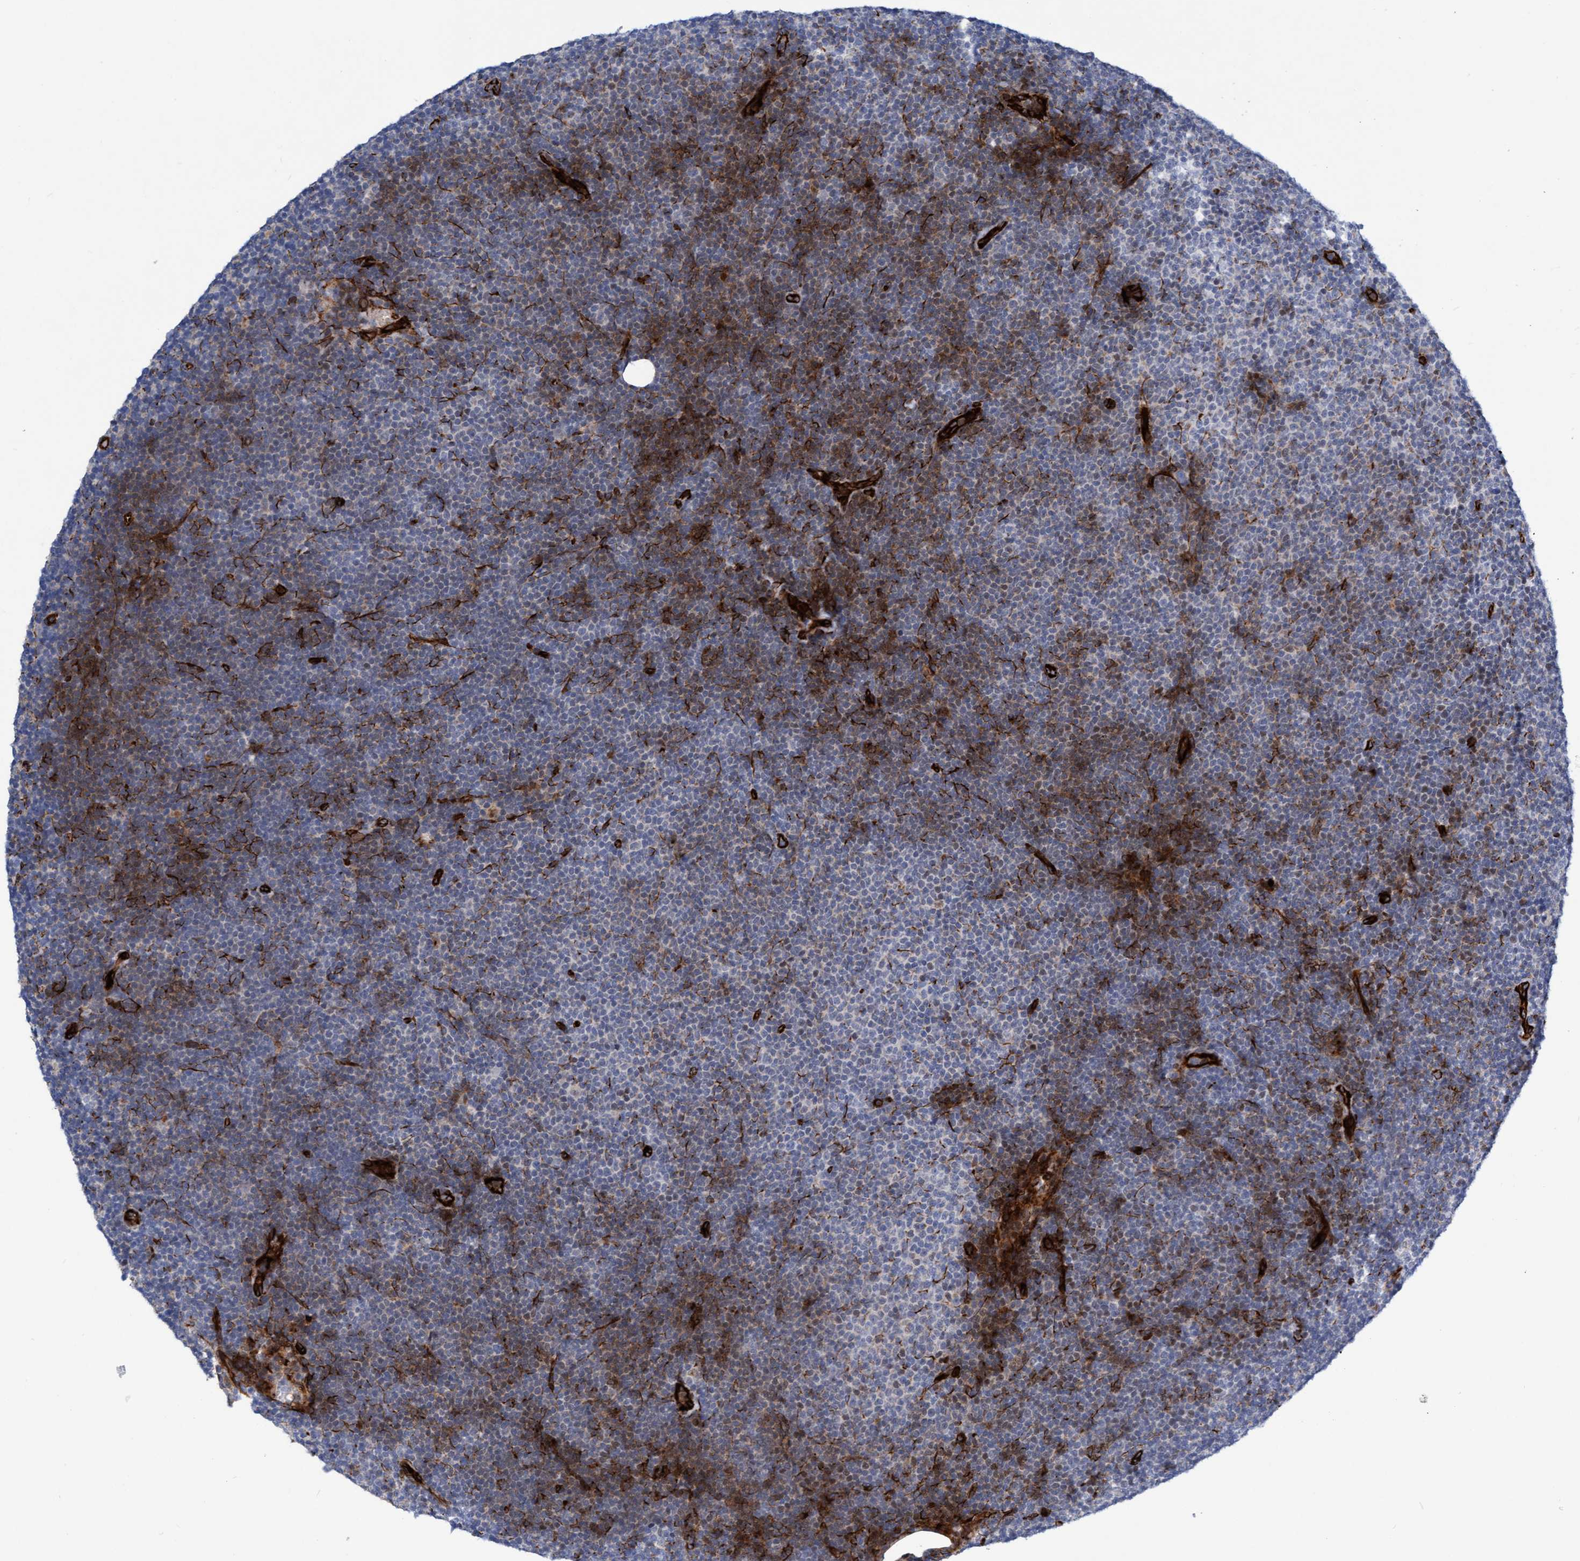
{"staining": {"intensity": "moderate", "quantity": "<25%", "location": "cytoplasmic/membranous"}, "tissue": "lymphoma", "cell_type": "Tumor cells", "image_type": "cancer", "snomed": [{"axis": "morphology", "description": "Malignant lymphoma, non-Hodgkin's type, Low grade"}, {"axis": "topography", "description": "Lymph node"}], "caption": "DAB immunohistochemical staining of lymphoma reveals moderate cytoplasmic/membranous protein staining in approximately <25% of tumor cells.", "gene": "POLG2", "patient": {"sex": "female", "age": 53}}